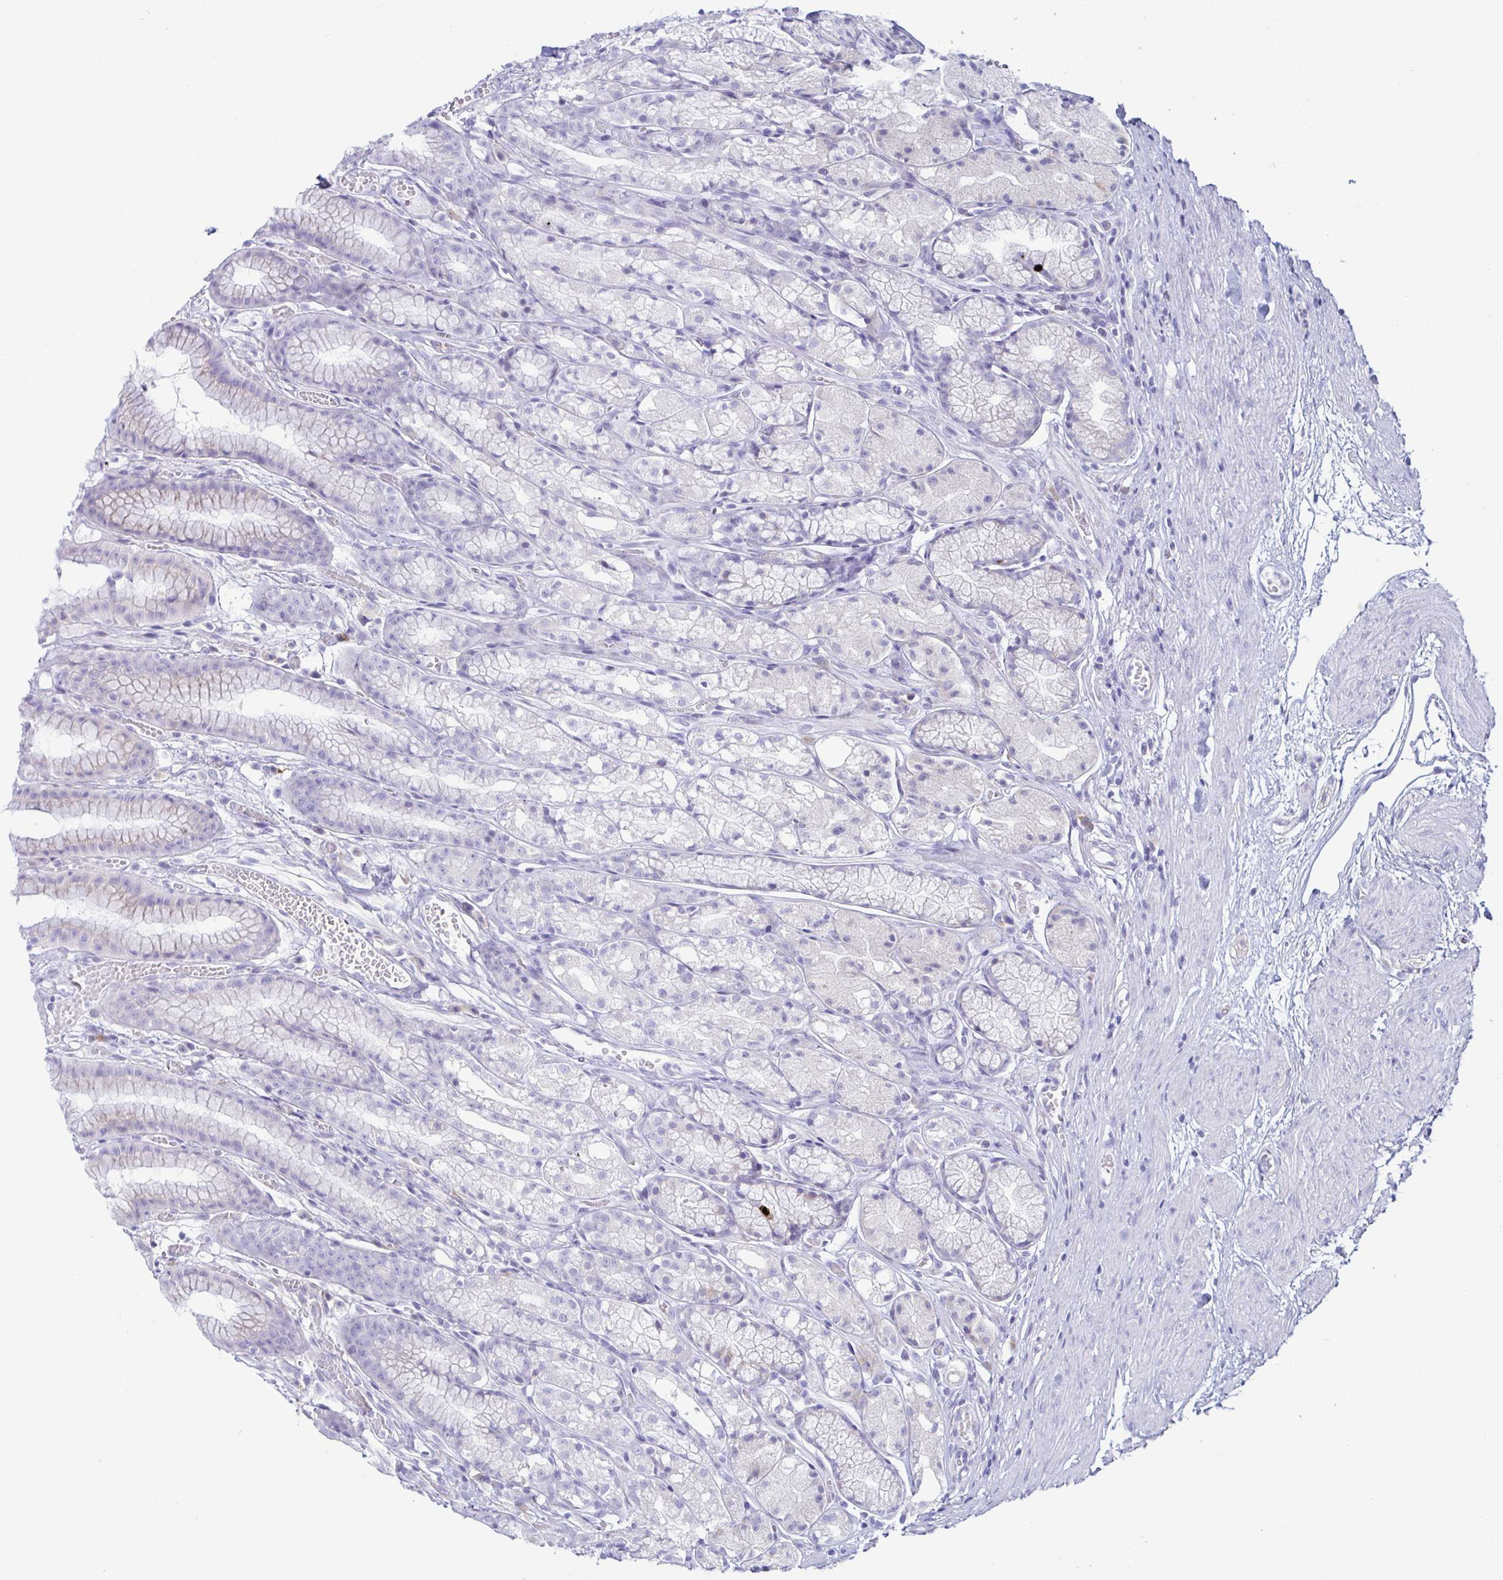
{"staining": {"intensity": "weak", "quantity": "<25%", "location": "cytoplasmic/membranous"}, "tissue": "stomach", "cell_type": "Glandular cells", "image_type": "normal", "snomed": [{"axis": "morphology", "description": "Normal tissue, NOS"}, {"axis": "topography", "description": "Smooth muscle"}, {"axis": "topography", "description": "Stomach"}], "caption": "Stomach stained for a protein using immunohistochemistry exhibits no staining glandular cells.", "gene": "TFPI2", "patient": {"sex": "male", "age": 70}}